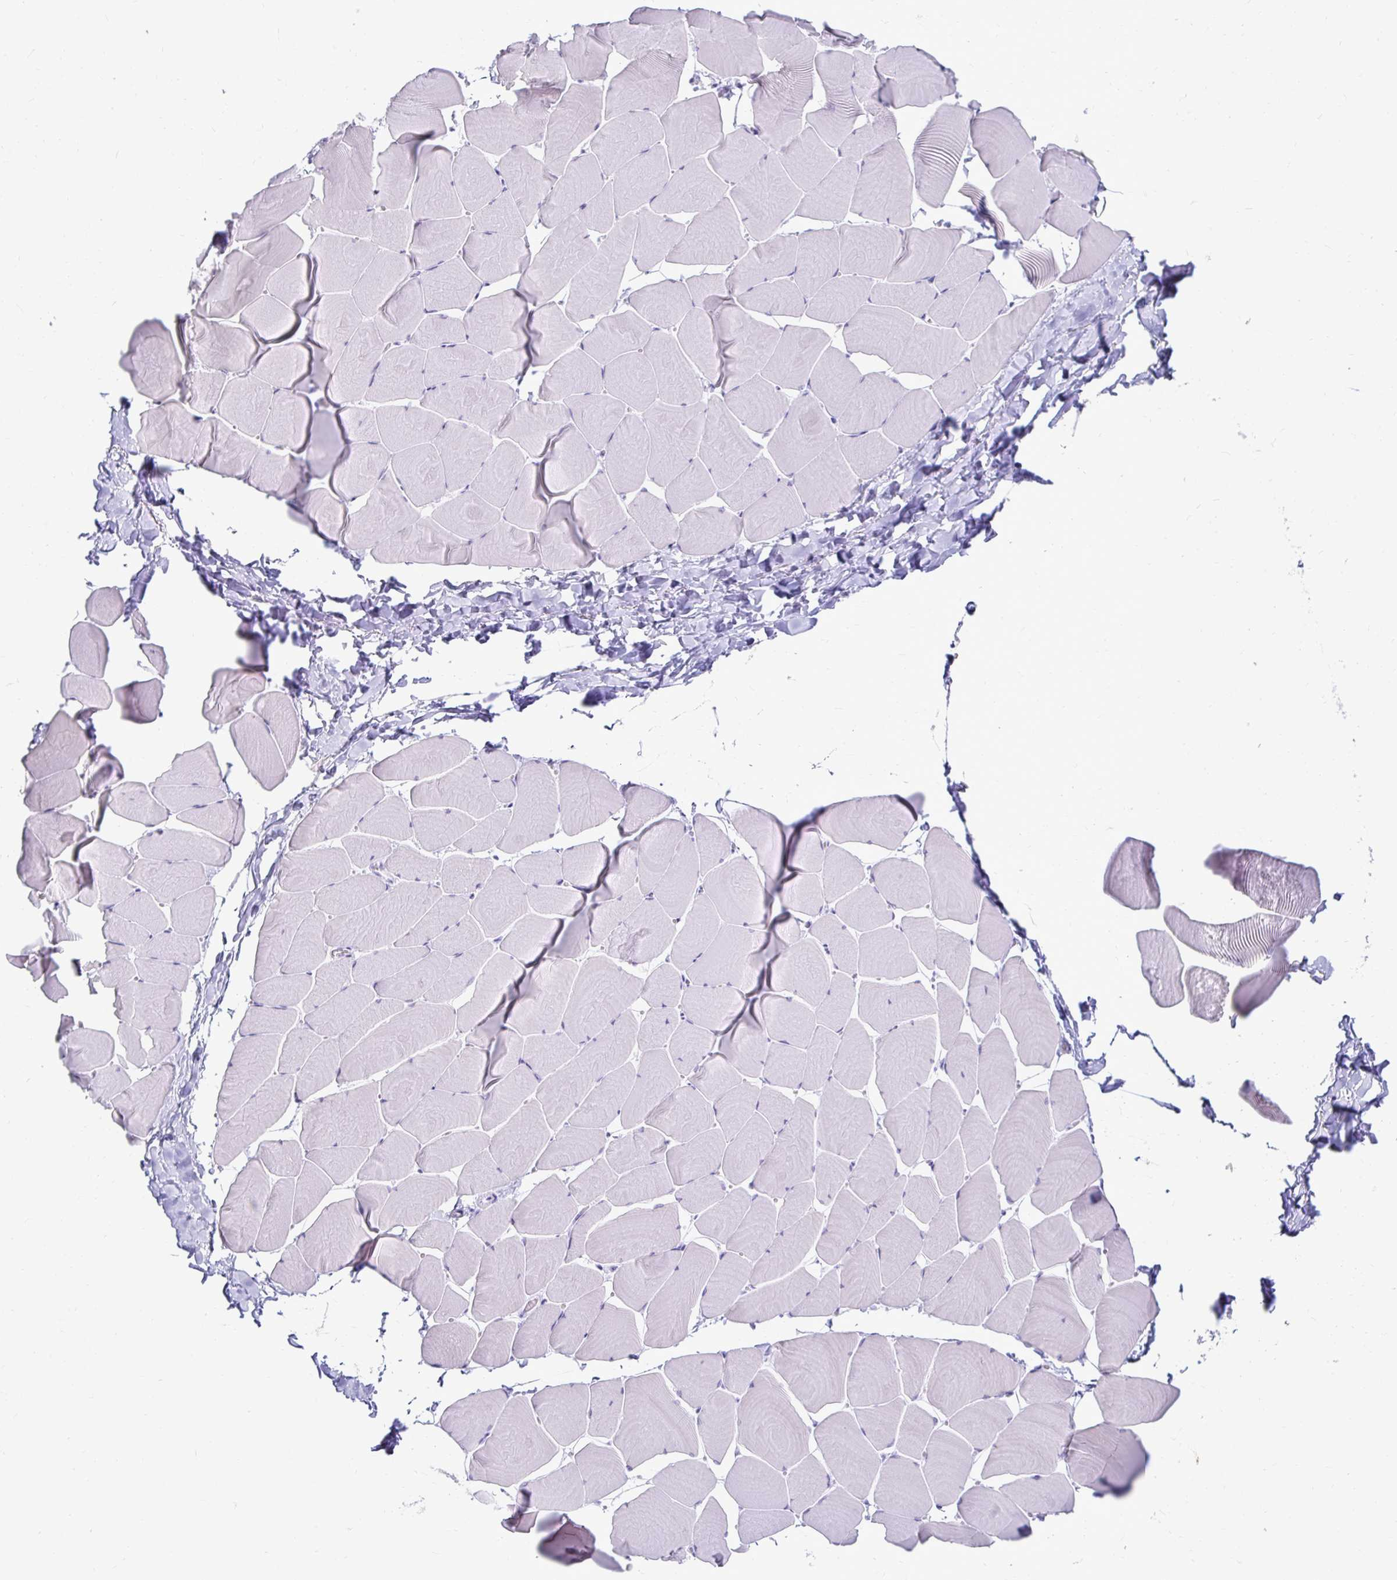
{"staining": {"intensity": "negative", "quantity": "none", "location": "none"}, "tissue": "skeletal muscle", "cell_type": "Myocytes", "image_type": "normal", "snomed": [{"axis": "morphology", "description": "Normal tissue, NOS"}, {"axis": "topography", "description": "Skeletal muscle"}], "caption": "This is an immunohistochemistry (IHC) histopathology image of unremarkable human skeletal muscle. There is no staining in myocytes.", "gene": "CST6", "patient": {"sex": "male", "age": 25}}